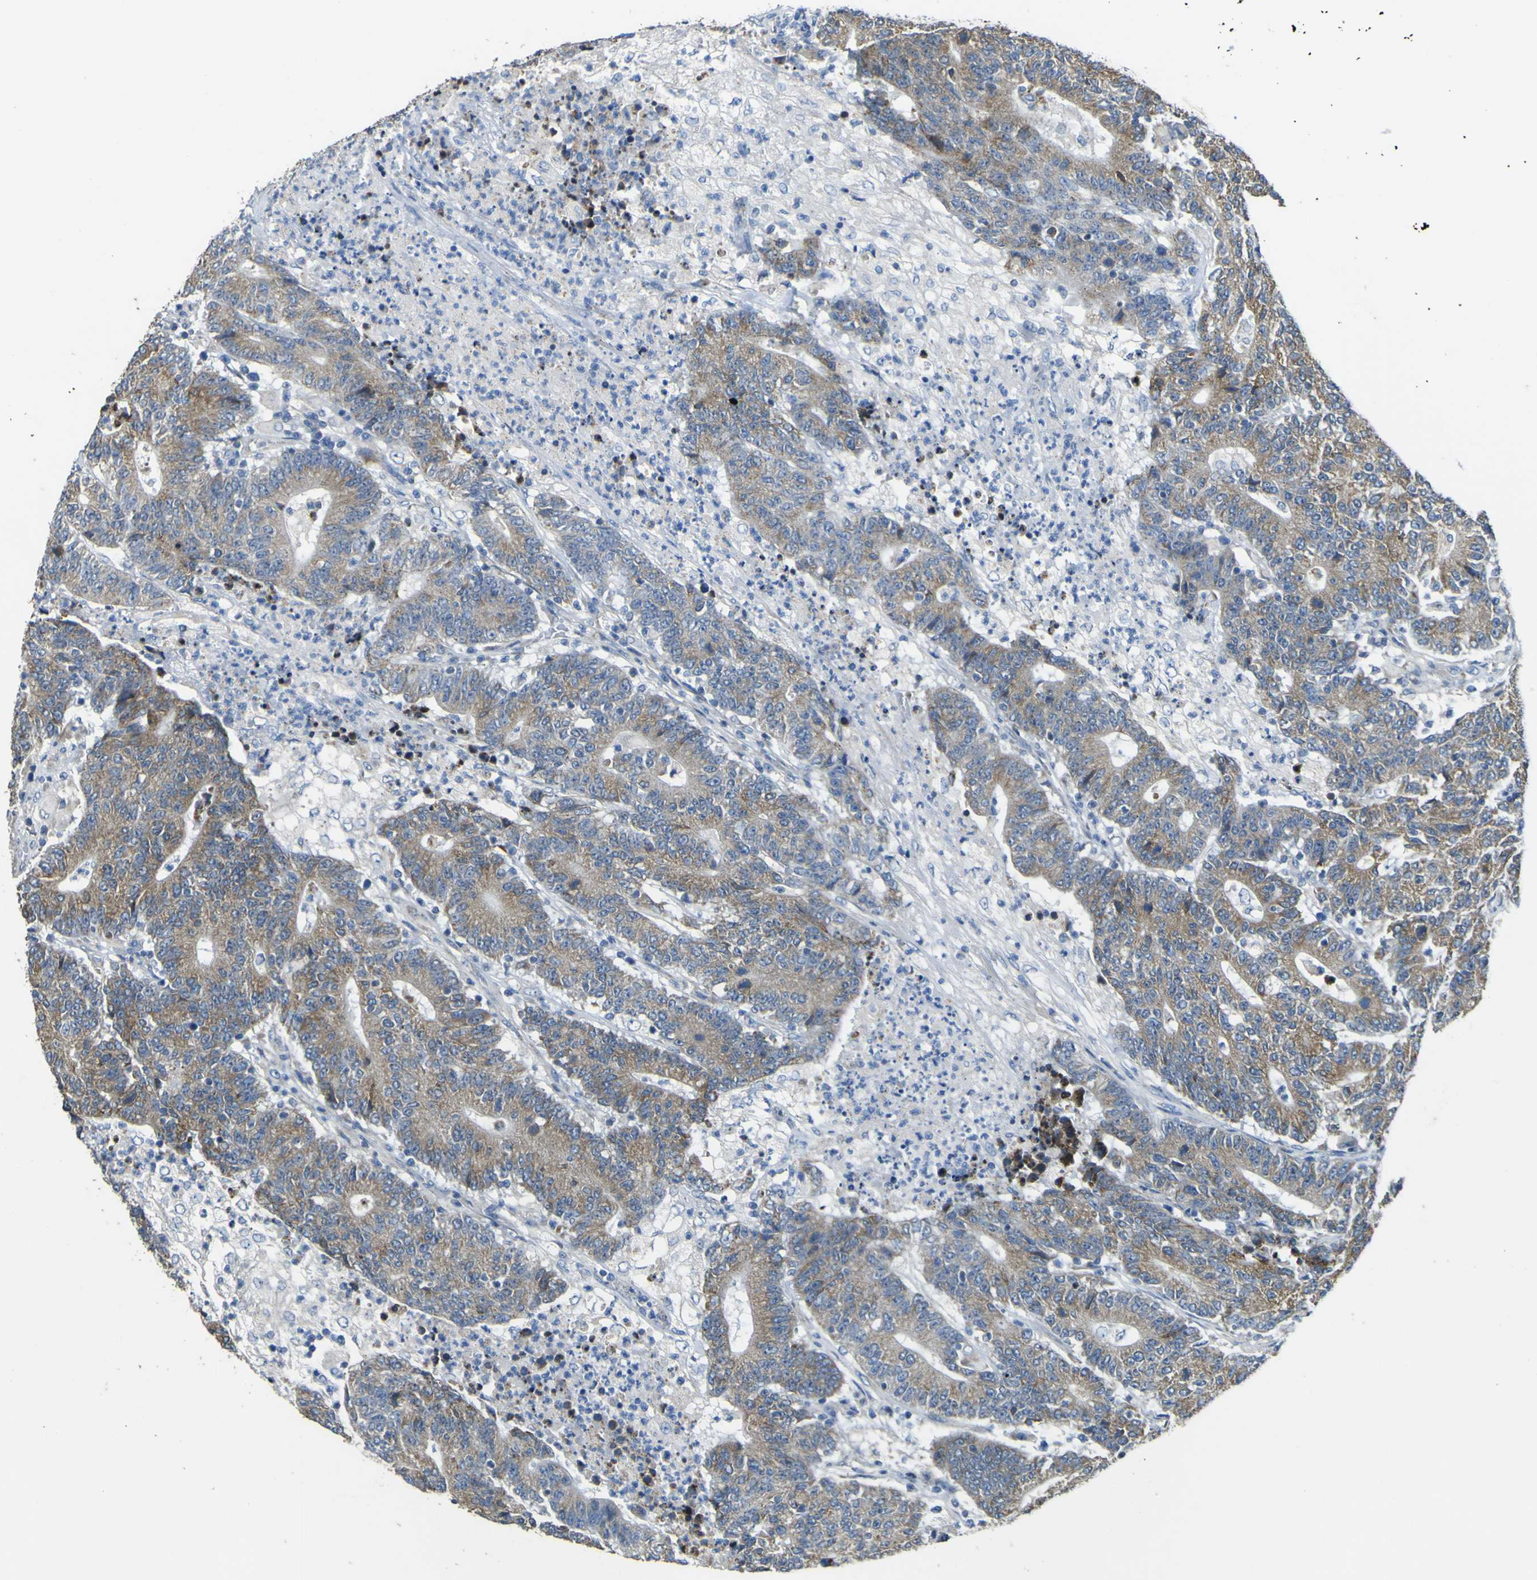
{"staining": {"intensity": "moderate", "quantity": ">75%", "location": "cytoplasmic/membranous"}, "tissue": "colorectal cancer", "cell_type": "Tumor cells", "image_type": "cancer", "snomed": [{"axis": "morphology", "description": "Normal tissue, NOS"}, {"axis": "morphology", "description": "Adenocarcinoma, NOS"}, {"axis": "topography", "description": "Colon"}], "caption": "Adenocarcinoma (colorectal) stained for a protein (brown) displays moderate cytoplasmic/membranous positive staining in about >75% of tumor cells.", "gene": "ALDH18A1", "patient": {"sex": "female", "age": 75}}